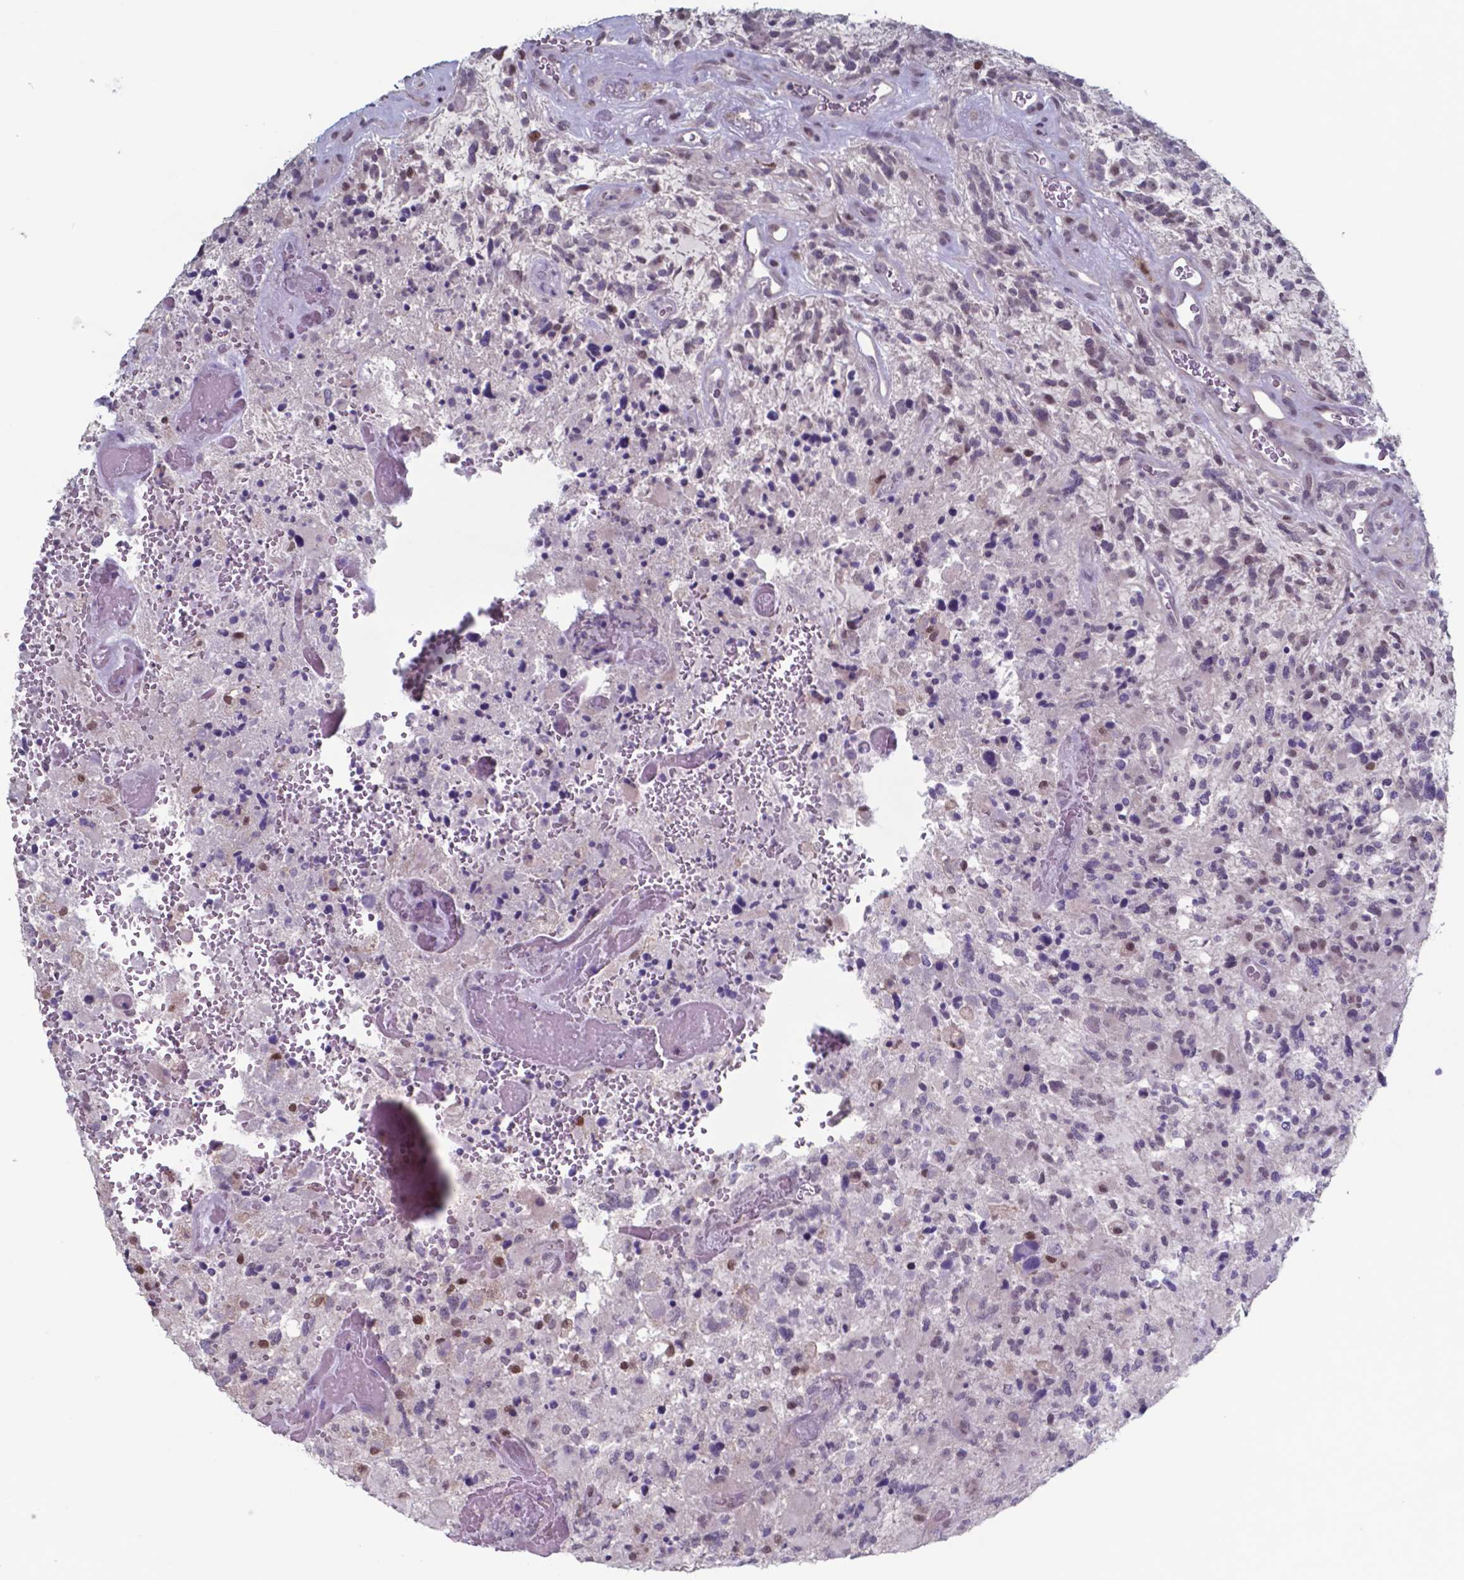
{"staining": {"intensity": "weak", "quantity": "<25%", "location": "nuclear"}, "tissue": "glioma", "cell_type": "Tumor cells", "image_type": "cancer", "snomed": [{"axis": "morphology", "description": "Glioma, malignant, High grade"}, {"axis": "topography", "description": "Brain"}], "caption": "Immunohistochemical staining of human glioma reveals no significant positivity in tumor cells.", "gene": "TDP2", "patient": {"sex": "female", "age": 71}}